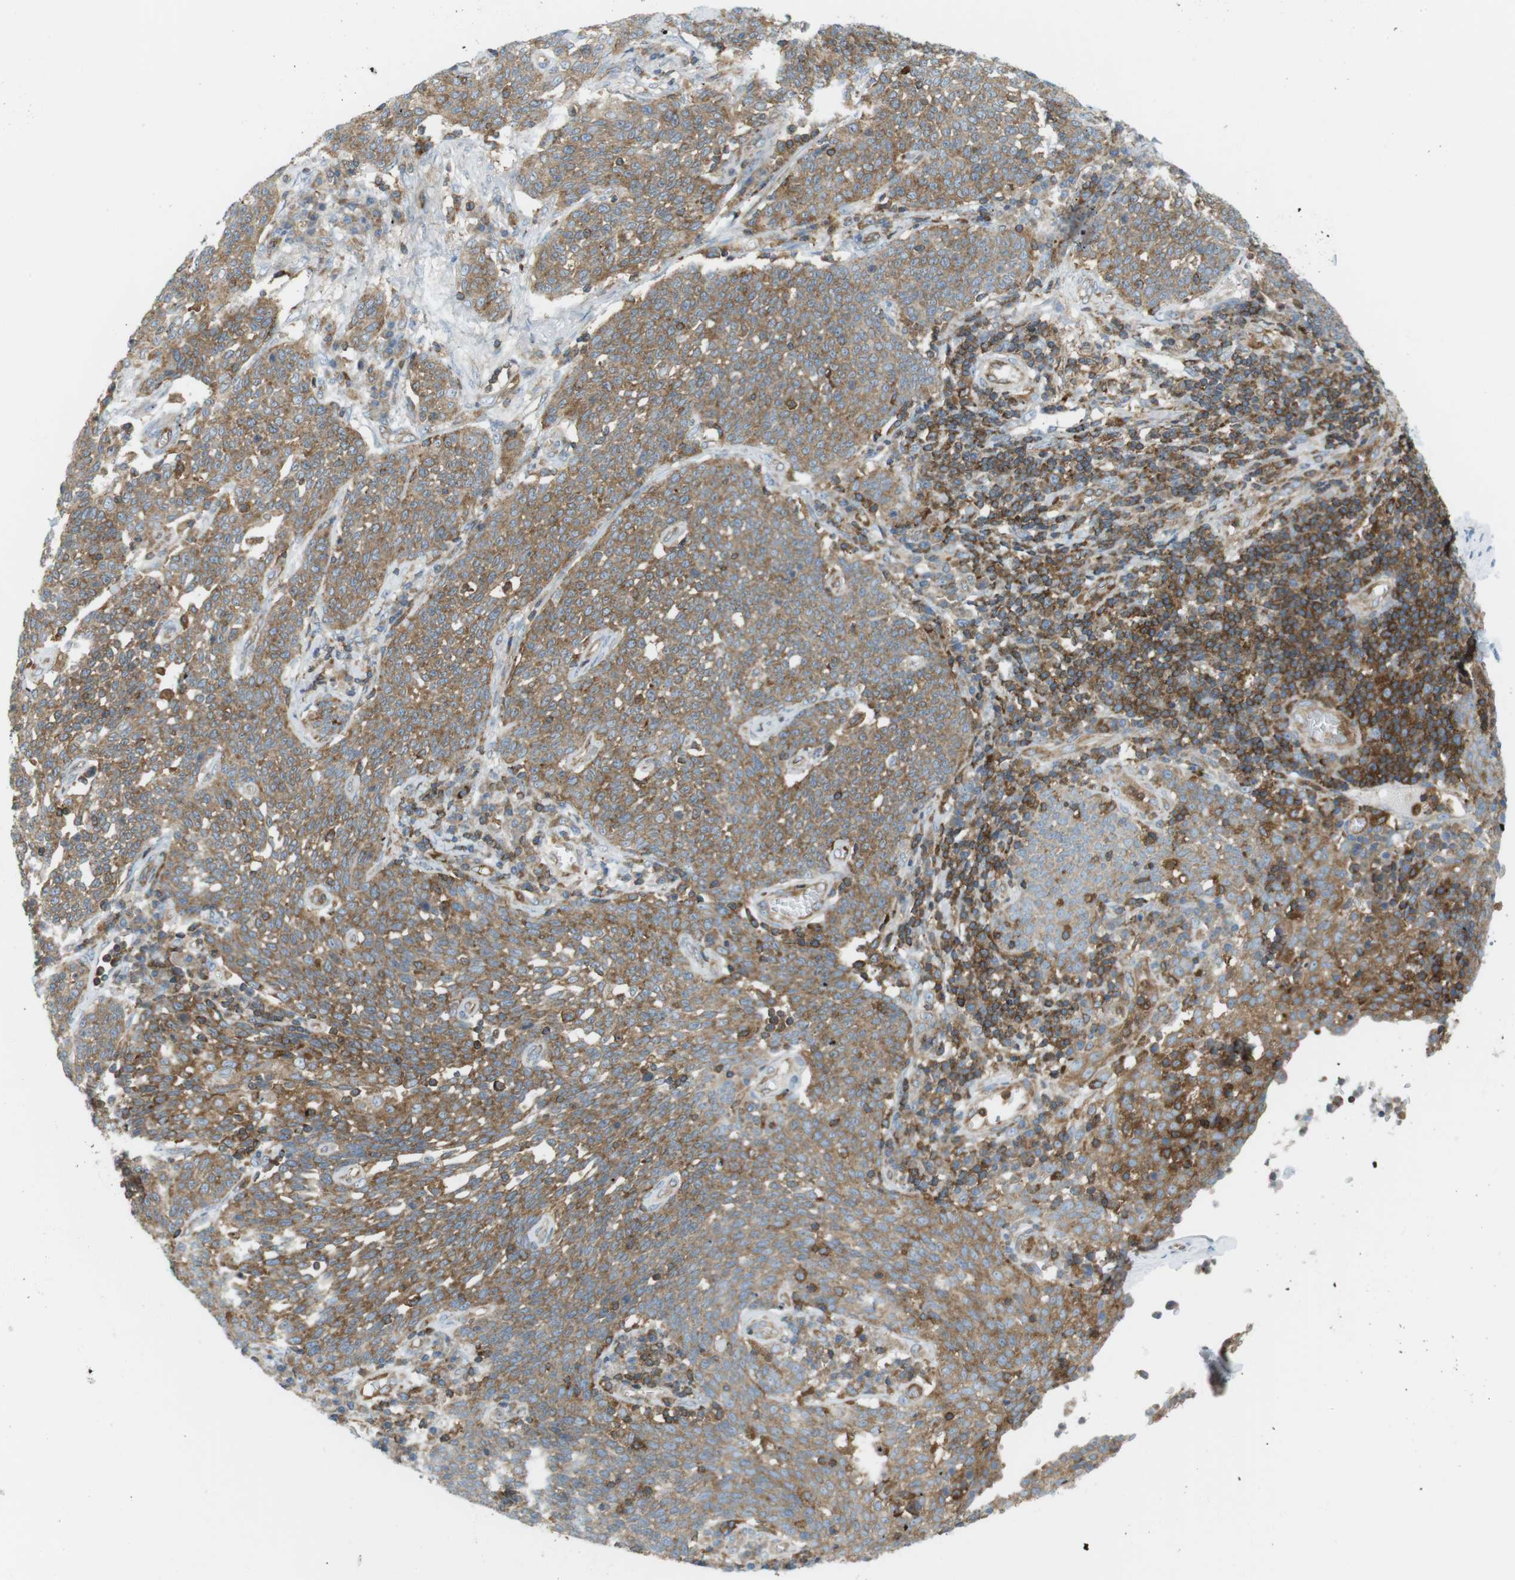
{"staining": {"intensity": "moderate", "quantity": ">75%", "location": "cytoplasmic/membranous"}, "tissue": "cervical cancer", "cell_type": "Tumor cells", "image_type": "cancer", "snomed": [{"axis": "morphology", "description": "Squamous cell carcinoma, NOS"}, {"axis": "topography", "description": "Cervix"}], "caption": "Protein expression analysis of human cervical squamous cell carcinoma reveals moderate cytoplasmic/membranous positivity in about >75% of tumor cells.", "gene": "FLII", "patient": {"sex": "female", "age": 34}}